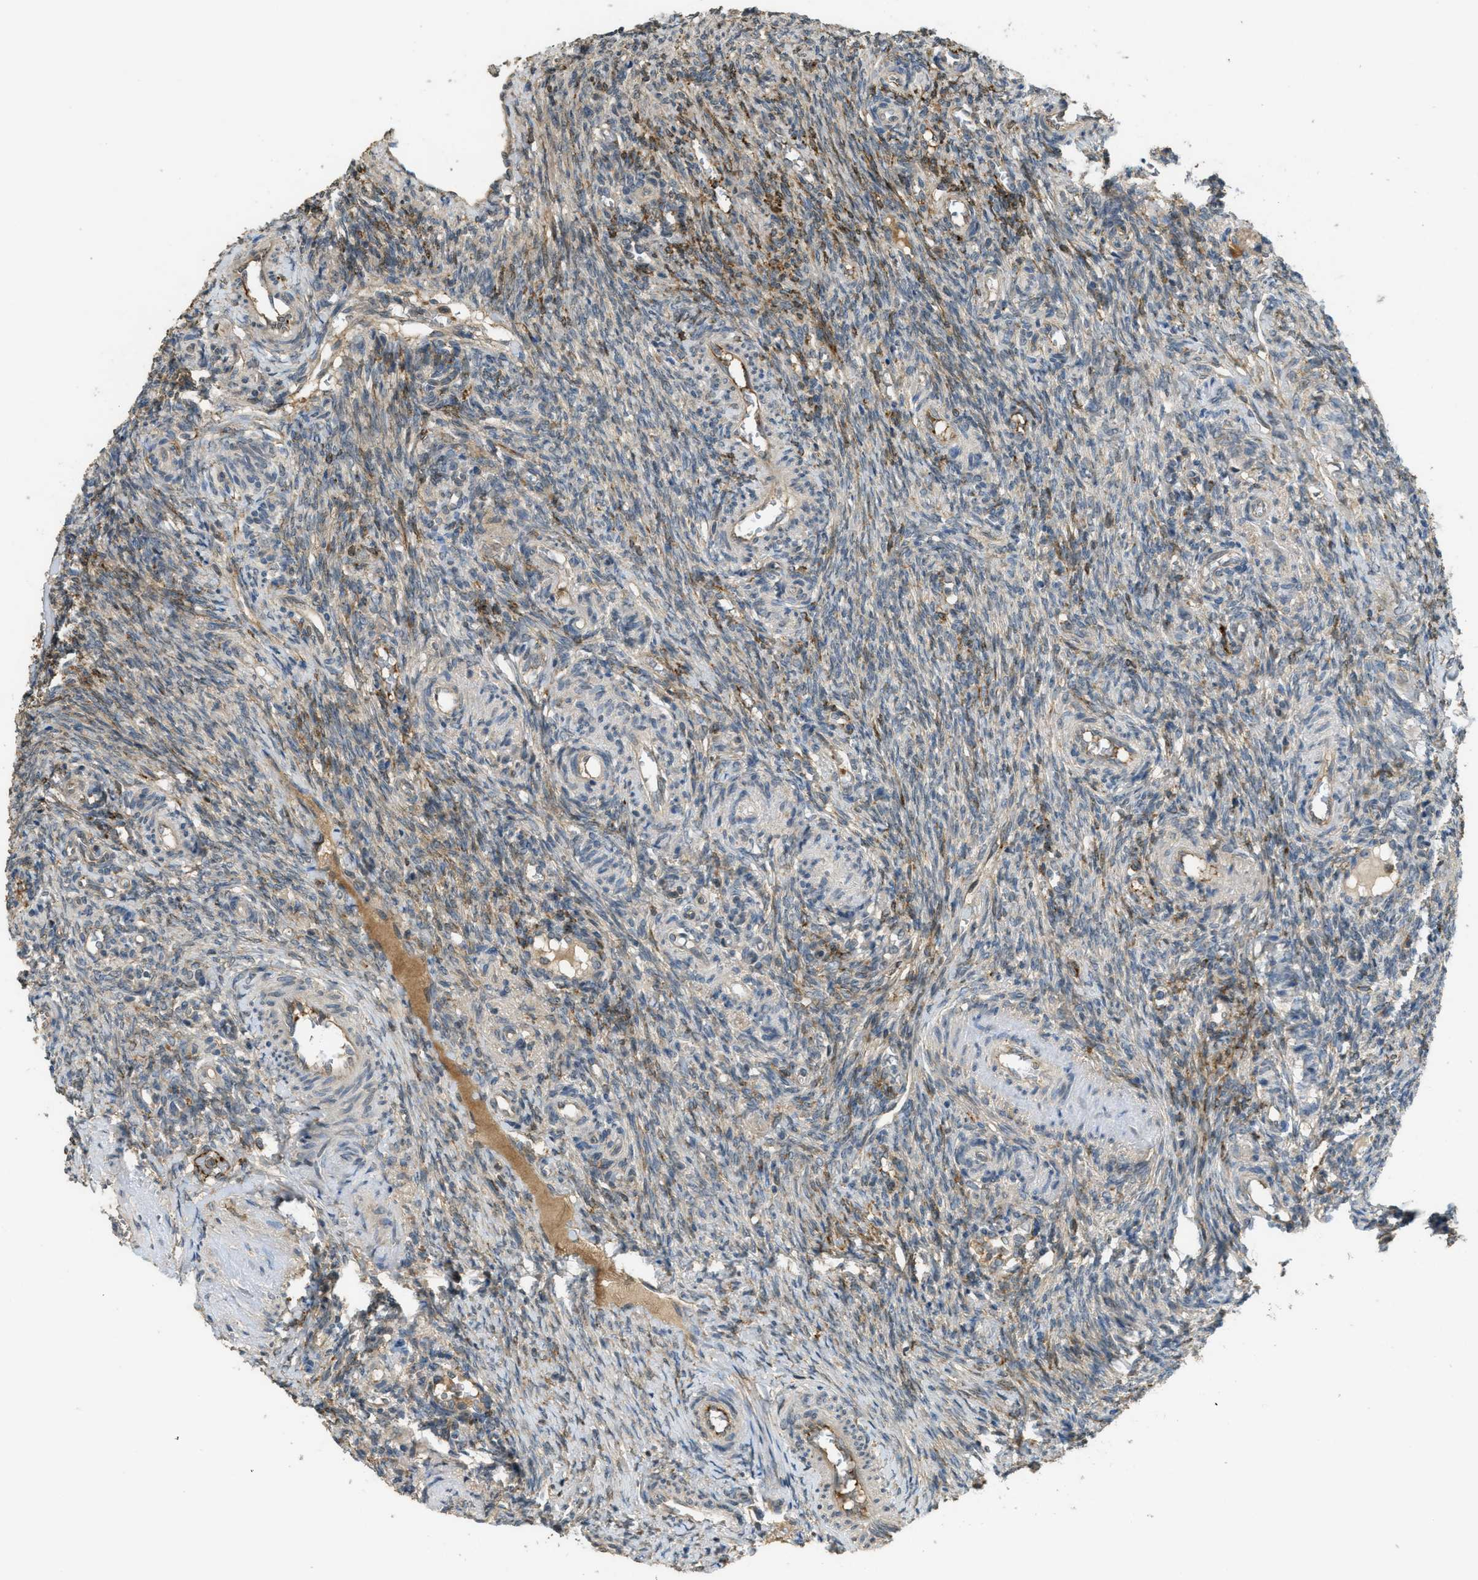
{"staining": {"intensity": "weak", "quantity": "25%-75%", "location": "cytoplasmic/membranous"}, "tissue": "ovary", "cell_type": "Ovarian stroma cells", "image_type": "normal", "snomed": [{"axis": "morphology", "description": "Normal tissue, NOS"}, {"axis": "topography", "description": "Ovary"}], "caption": "The immunohistochemical stain labels weak cytoplasmic/membranous staining in ovarian stroma cells of benign ovary. (DAB (3,3'-diaminobenzidine) IHC, brown staining for protein, blue staining for nuclei).", "gene": "IGF2BP2", "patient": {"sex": "female", "age": 41}}